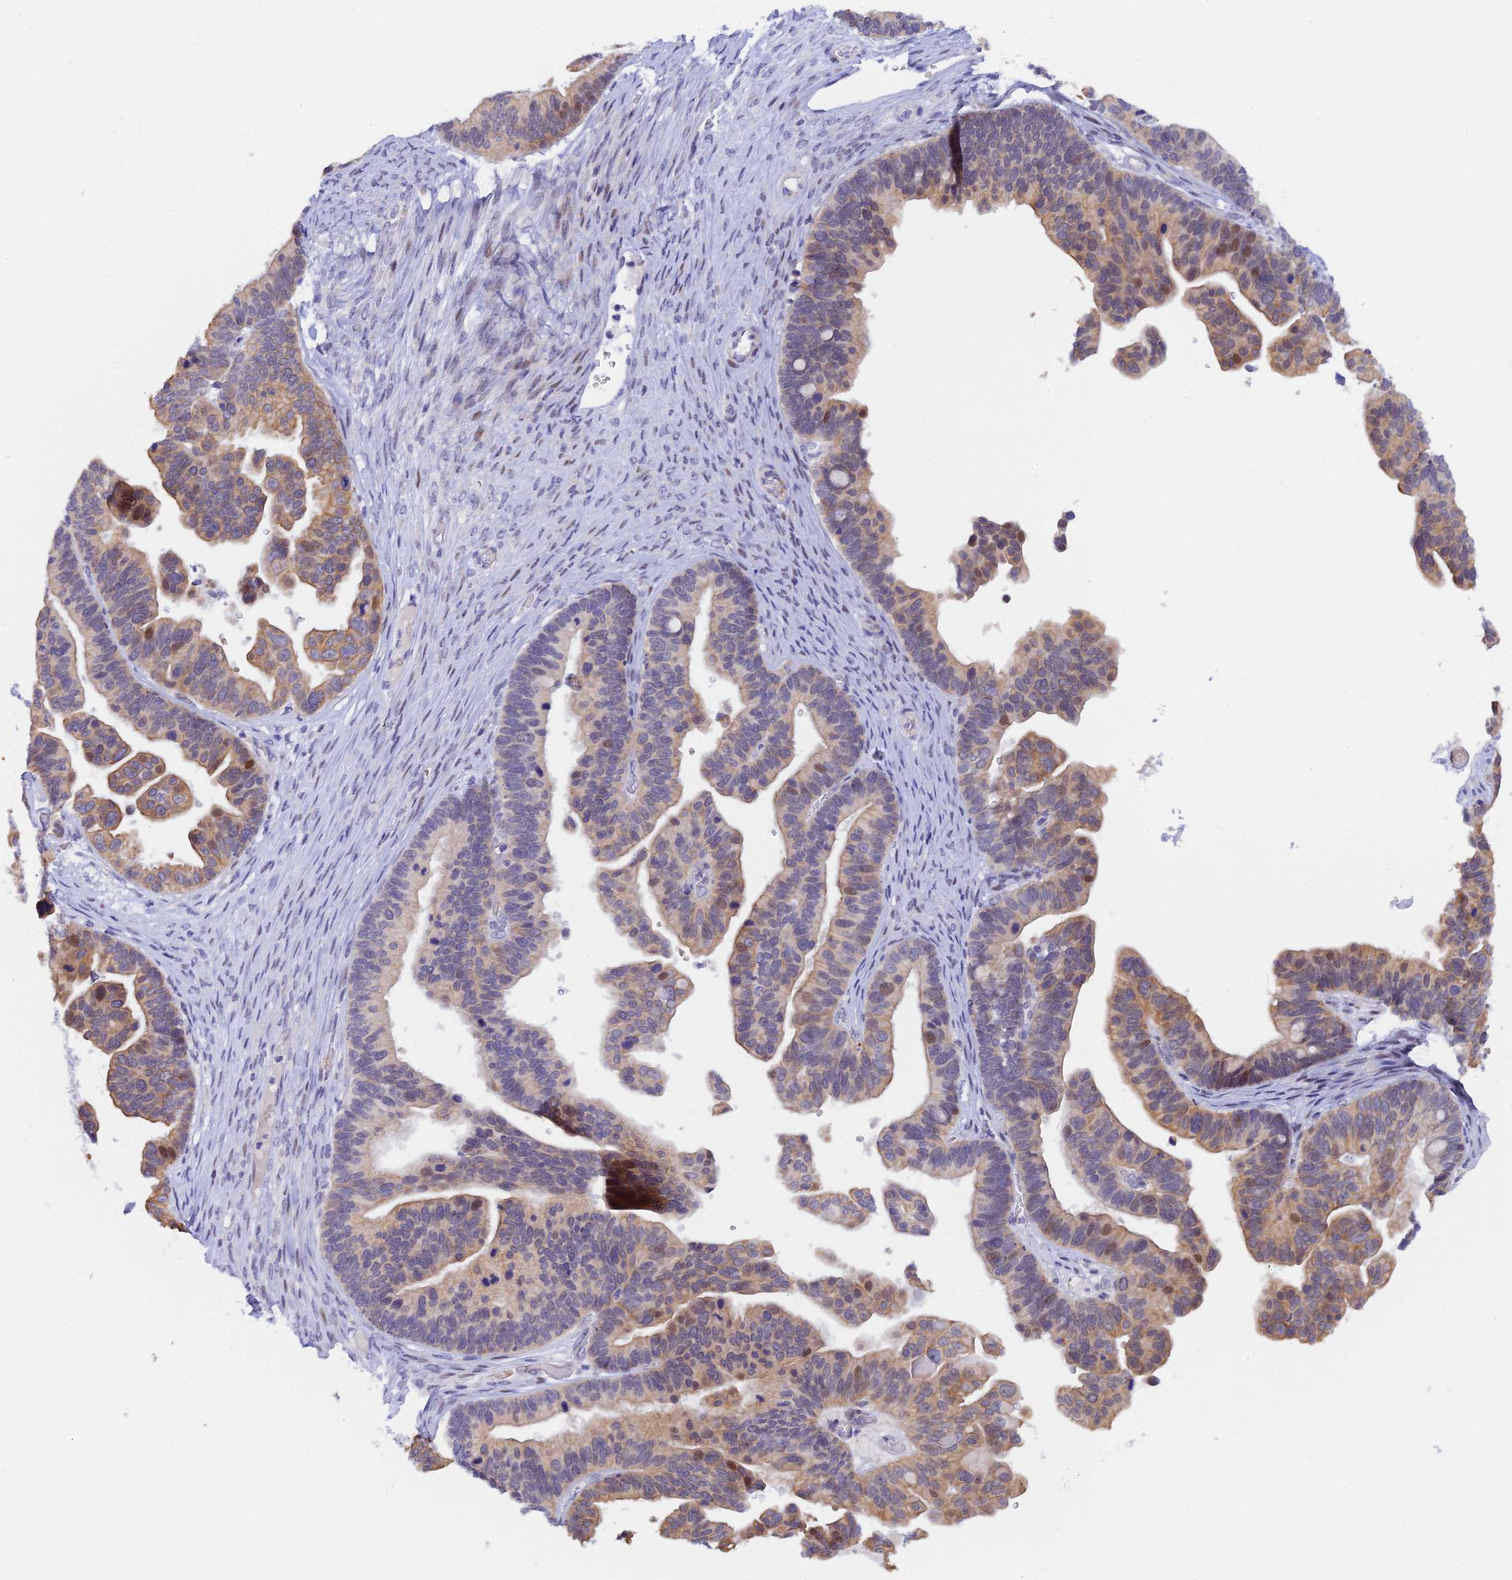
{"staining": {"intensity": "moderate", "quantity": "<25%", "location": "cytoplasmic/membranous,nuclear"}, "tissue": "ovarian cancer", "cell_type": "Tumor cells", "image_type": "cancer", "snomed": [{"axis": "morphology", "description": "Cystadenocarcinoma, serous, NOS"}, {"axis": "topography", "description": "Ovary"}], "caption": "Ovarian cancer tissue exhibits moderate cytoplasmic/membranous and nuclear expression in approximately <25% of tumor cells, visualized by immunohistochemistry.", "gene": "RASGEF1B", "patient": {"sex": "female", "age": 56}}